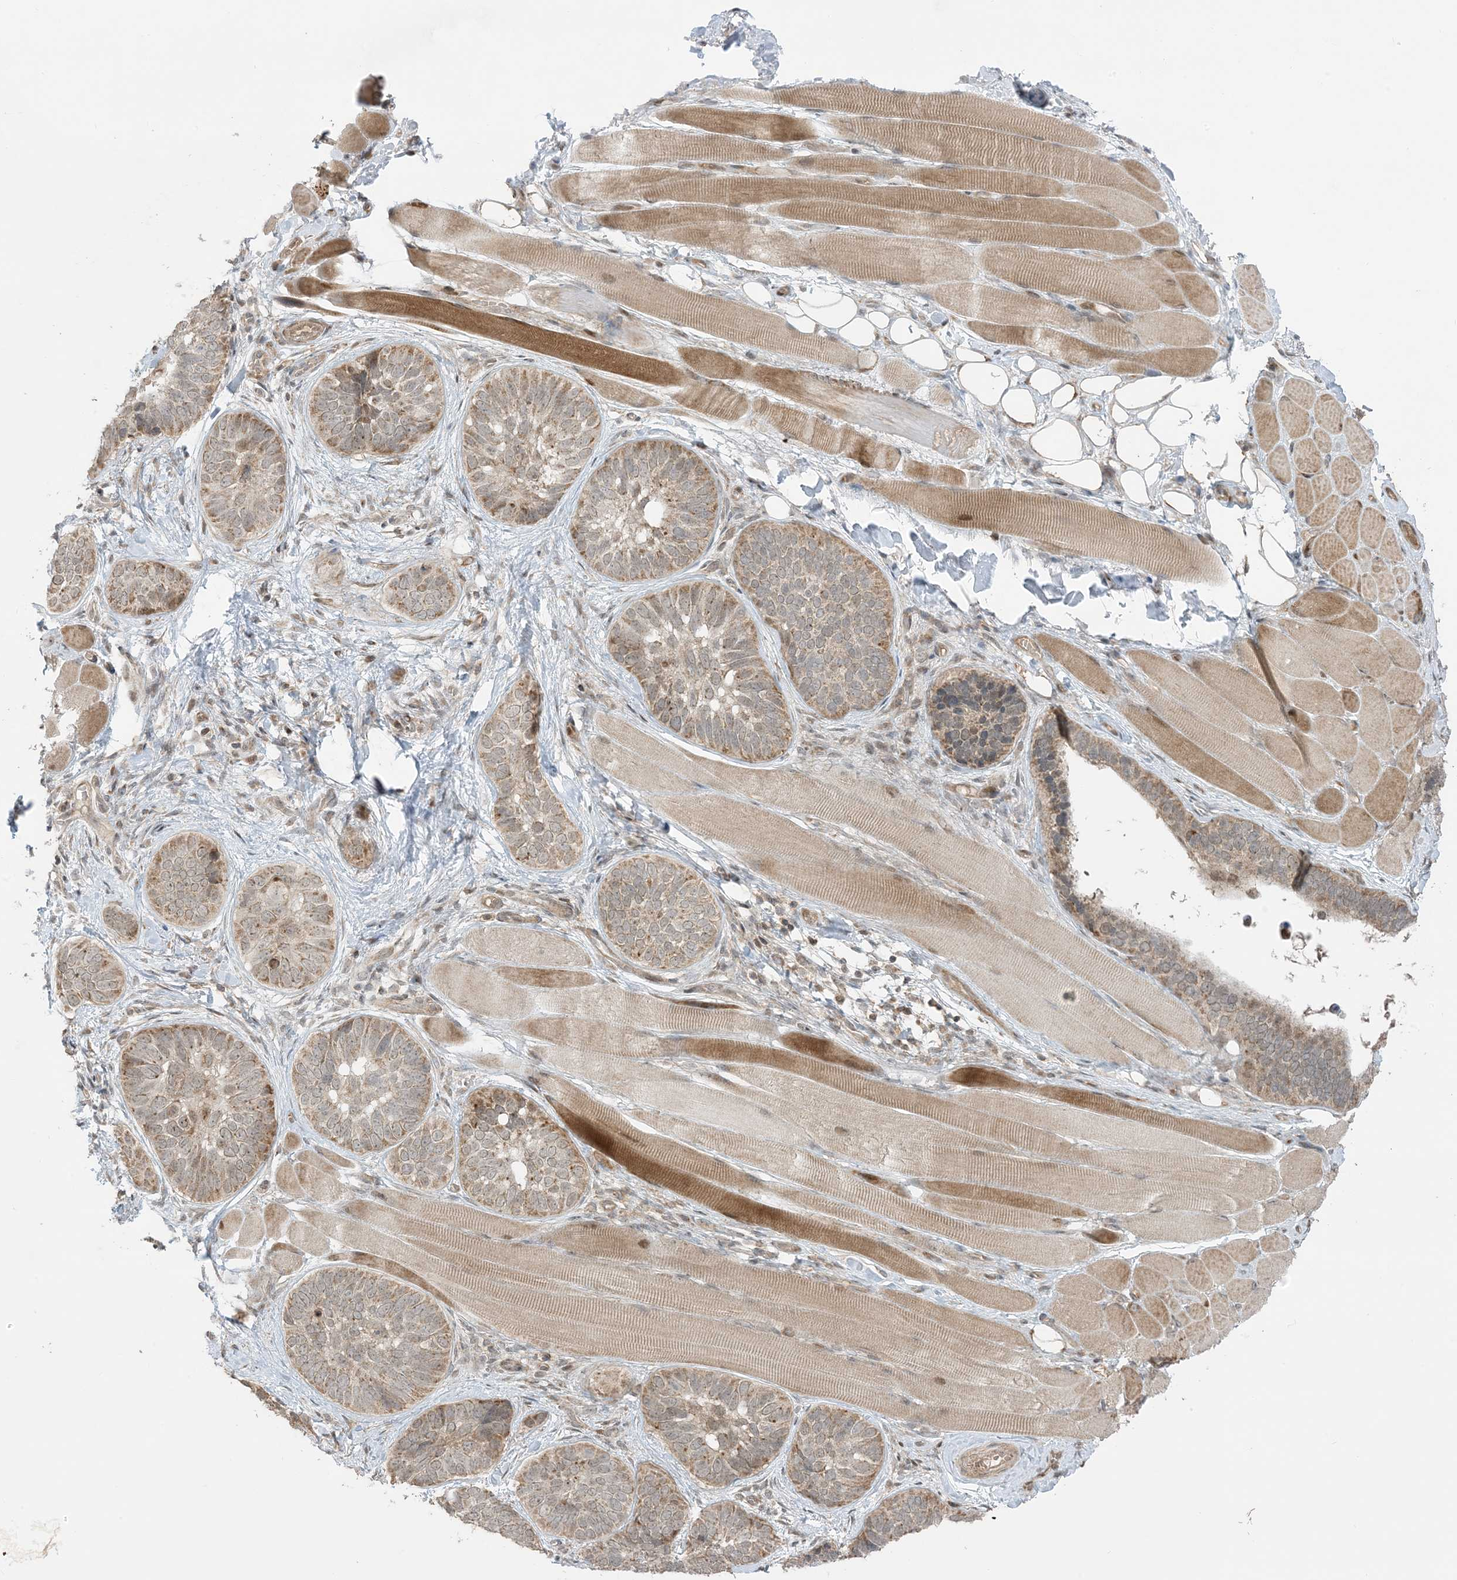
{"staining": {"intensity": "moderate", "quantity": ">75%", "location": "cytoplasmic/membranous"}, "tissue": "skin cancer", "cell_type": "Tumor cells", "image_type": "cancer", "snomed": [{"axis": "morphology", "description": "Basal cell carcinoma"}, {"axis": "topography", "description": "Skin"}], "caption": "Basal cell carcinoma (skin) tissue demonstrates moderate cytoplasmic/membranous positivity in approximately >75% of tumor cells", "gene": "PHLDB2", "patient": {"sex": "male", "age": 62}}